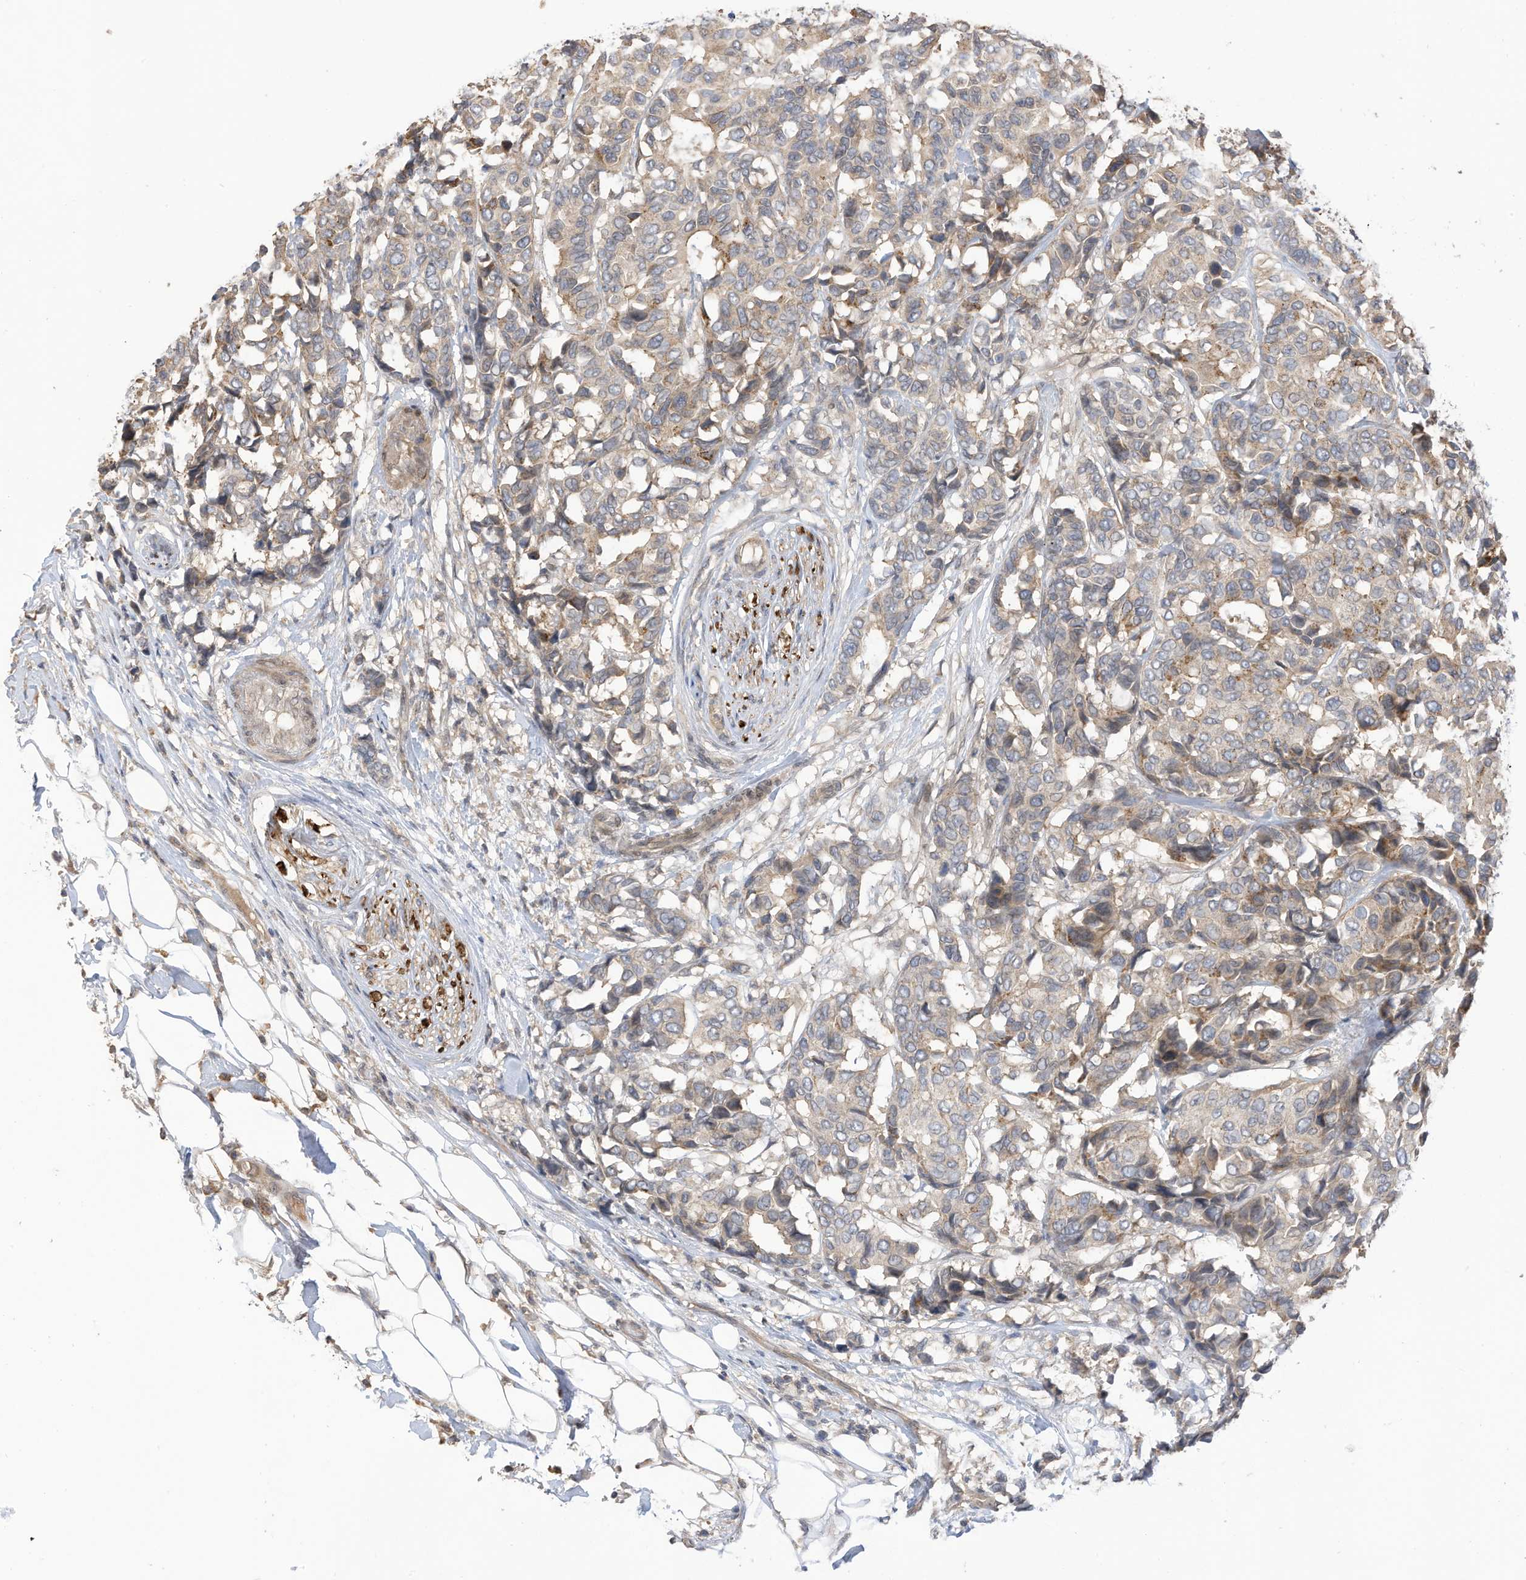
{"staining": {"intensity": "moderate", "quantity": "<25%", "location": "cytoplasmic/membranous"}, "tissue": "breast cancer", "cell_type": "Tumor cells", "image_type": "cancer", "snomed": [{"axis": "morphology", "description": "Duct carcinoma"}, {"axis": "topography", "description": "Breast"}], "caption": "Moderate cytoplasmic/membranous positivity for a protein is present in approximately <25% of tumor cells of intraductal carcinoma (breast) using immunohistochemistry (IHC).", "gene": "REC8", "patient": {"sex": "female", "age": 87}}